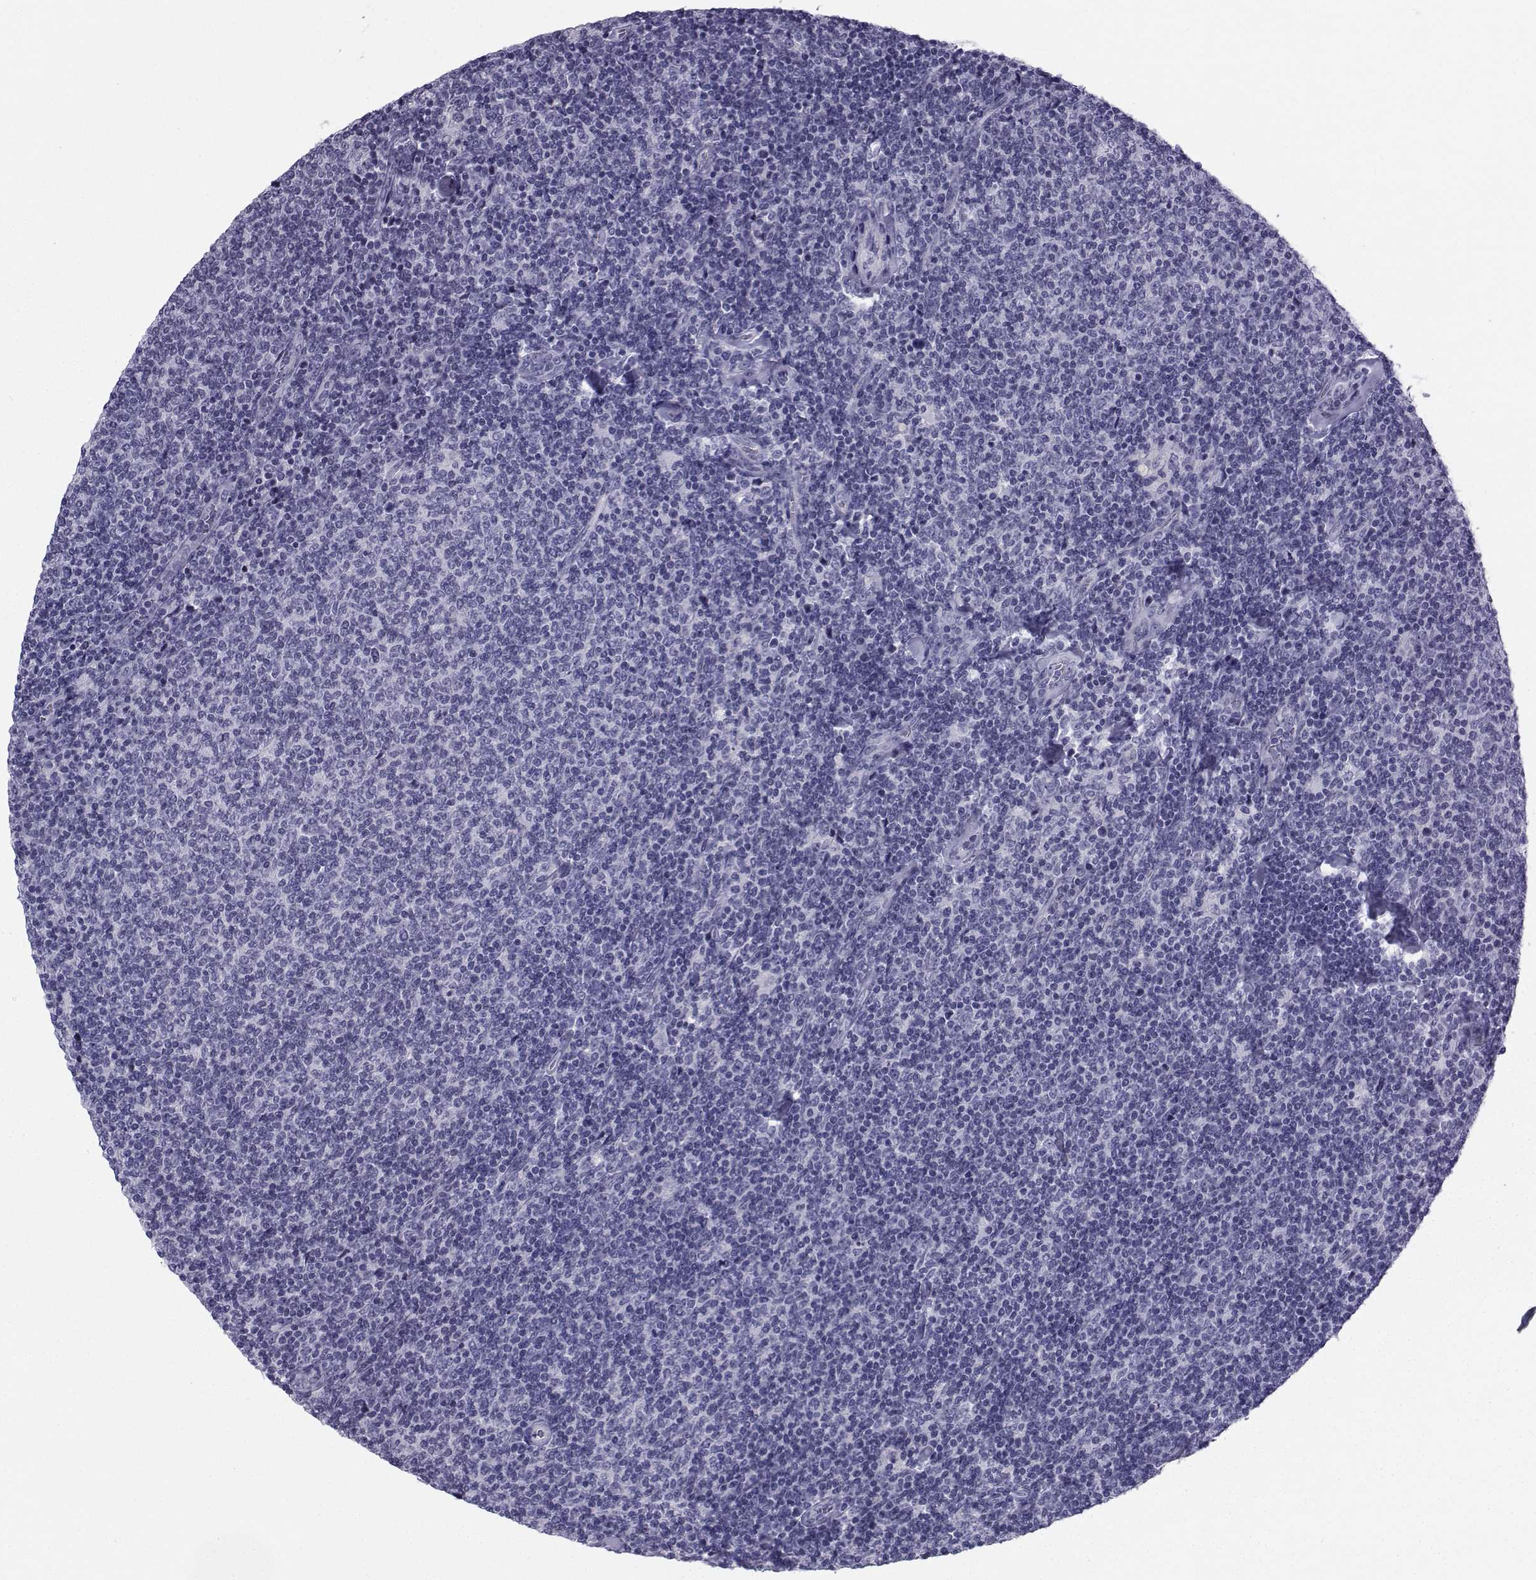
{"staining": {"intensity": "negative", "quantity": "none", "location": "none"}, "tissue": "lymphoma", "cell_type": "Tumor cells", "image_type": "cancer", "snomed": [{"axis": "morphology", "description": "Malignant lymphoma, non-Hodgkin's type, Low grade"}, {"axis": "topography", "description": "Lymph node"}], "caption": "IHC photomicrograph of human lymphoma stained for a protein (brown), which shows no staining in tumor cells.", "gene": "SPANXD", "patient": {"sex": "male", "age": 52}}